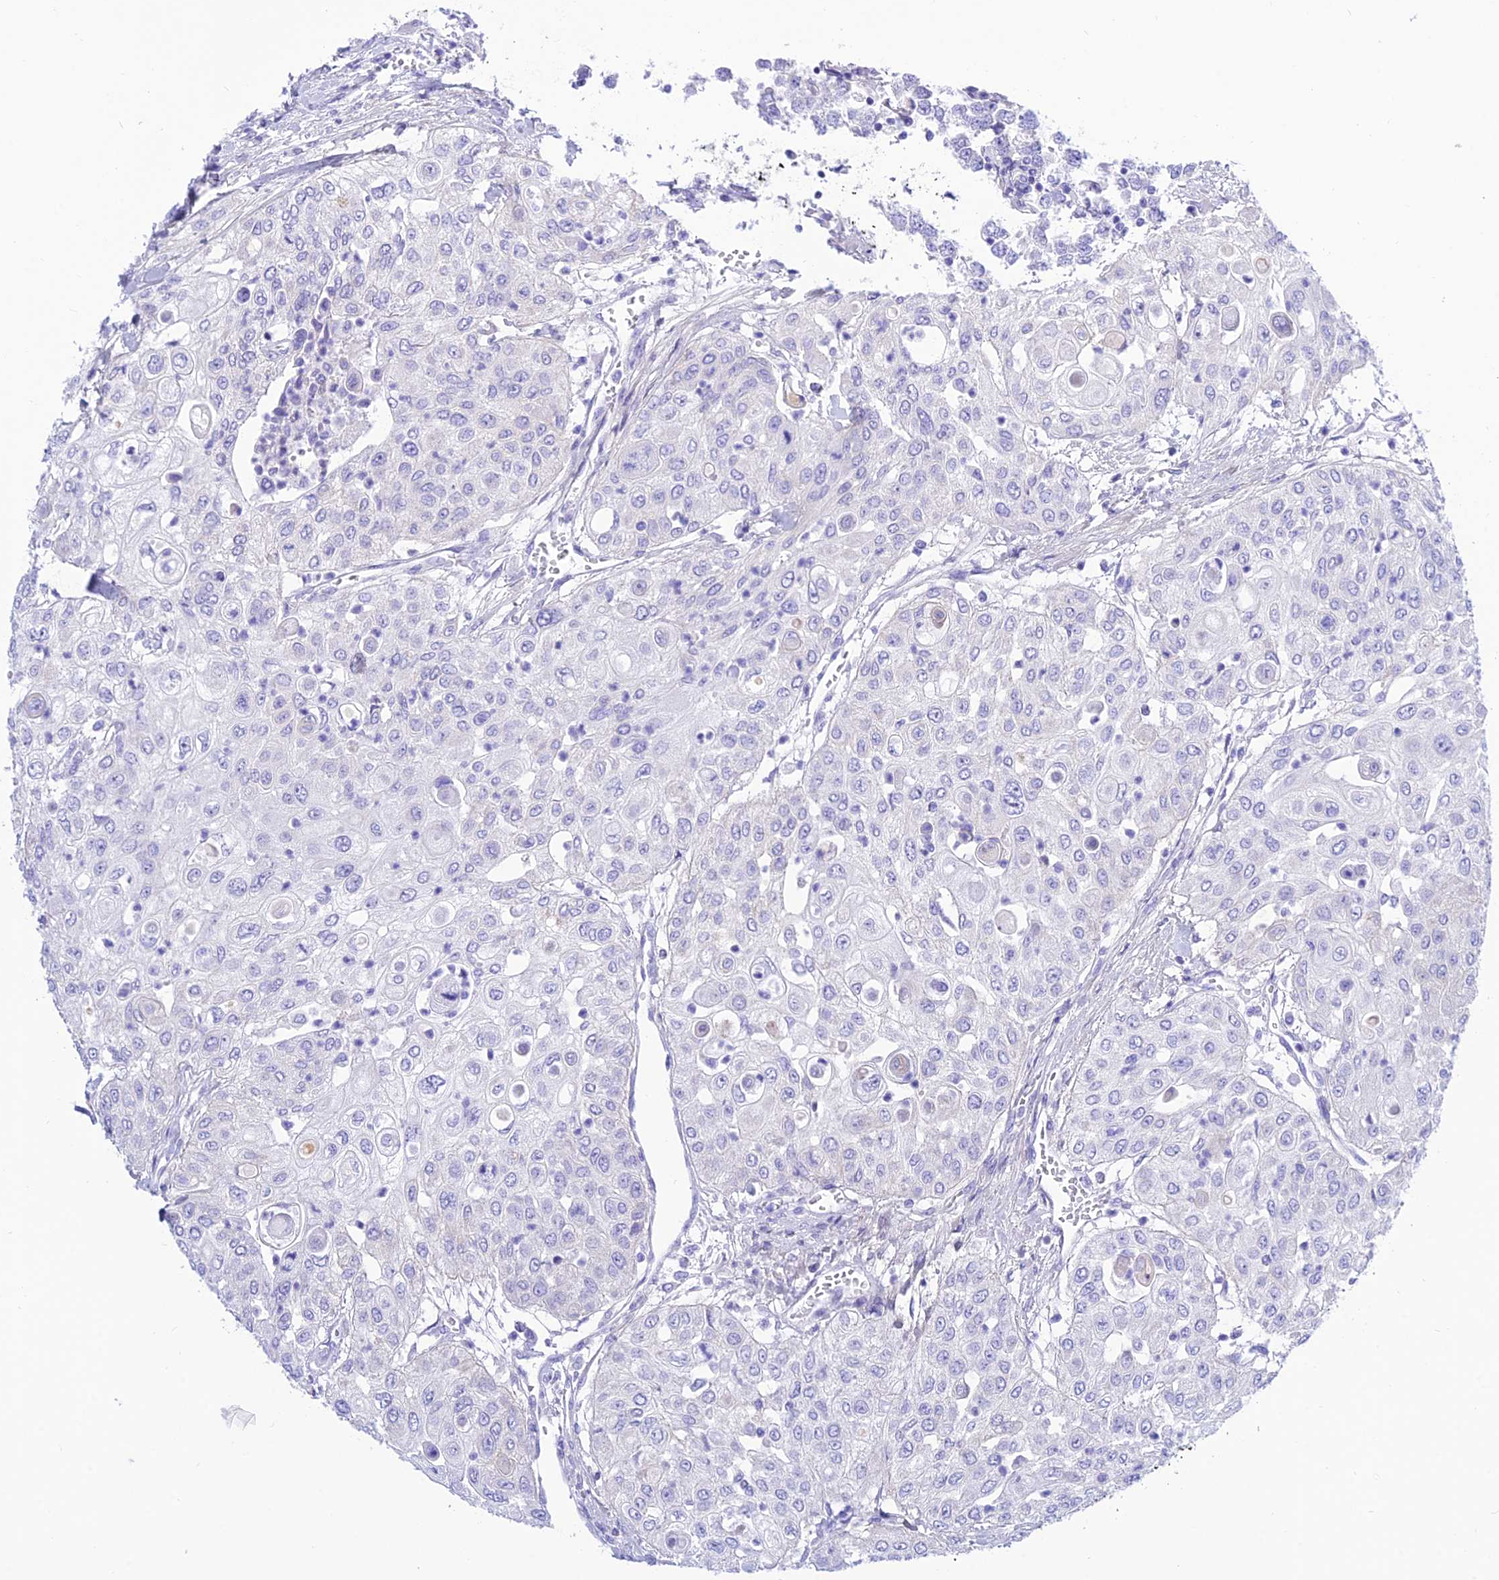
{"staining": {"intensity": "negative", "quantity": "none", "location": "none"}, "tissue": "urothelial cancer", "cell_type": "Tumor cells", "image_type": "cancer", "snomed": [{"axis": "morphology", "description": "Urothelial carcinoma, High grade"}, {"axis": "topography", "description": "Urinary bladder"}], "caption": "High-grade urothelial carcinoma was stained to show a protein in brown. There is no significant expression in tumor cells.", "gene": "PRNP", "patient": {"sex": "female", "age": 79}}